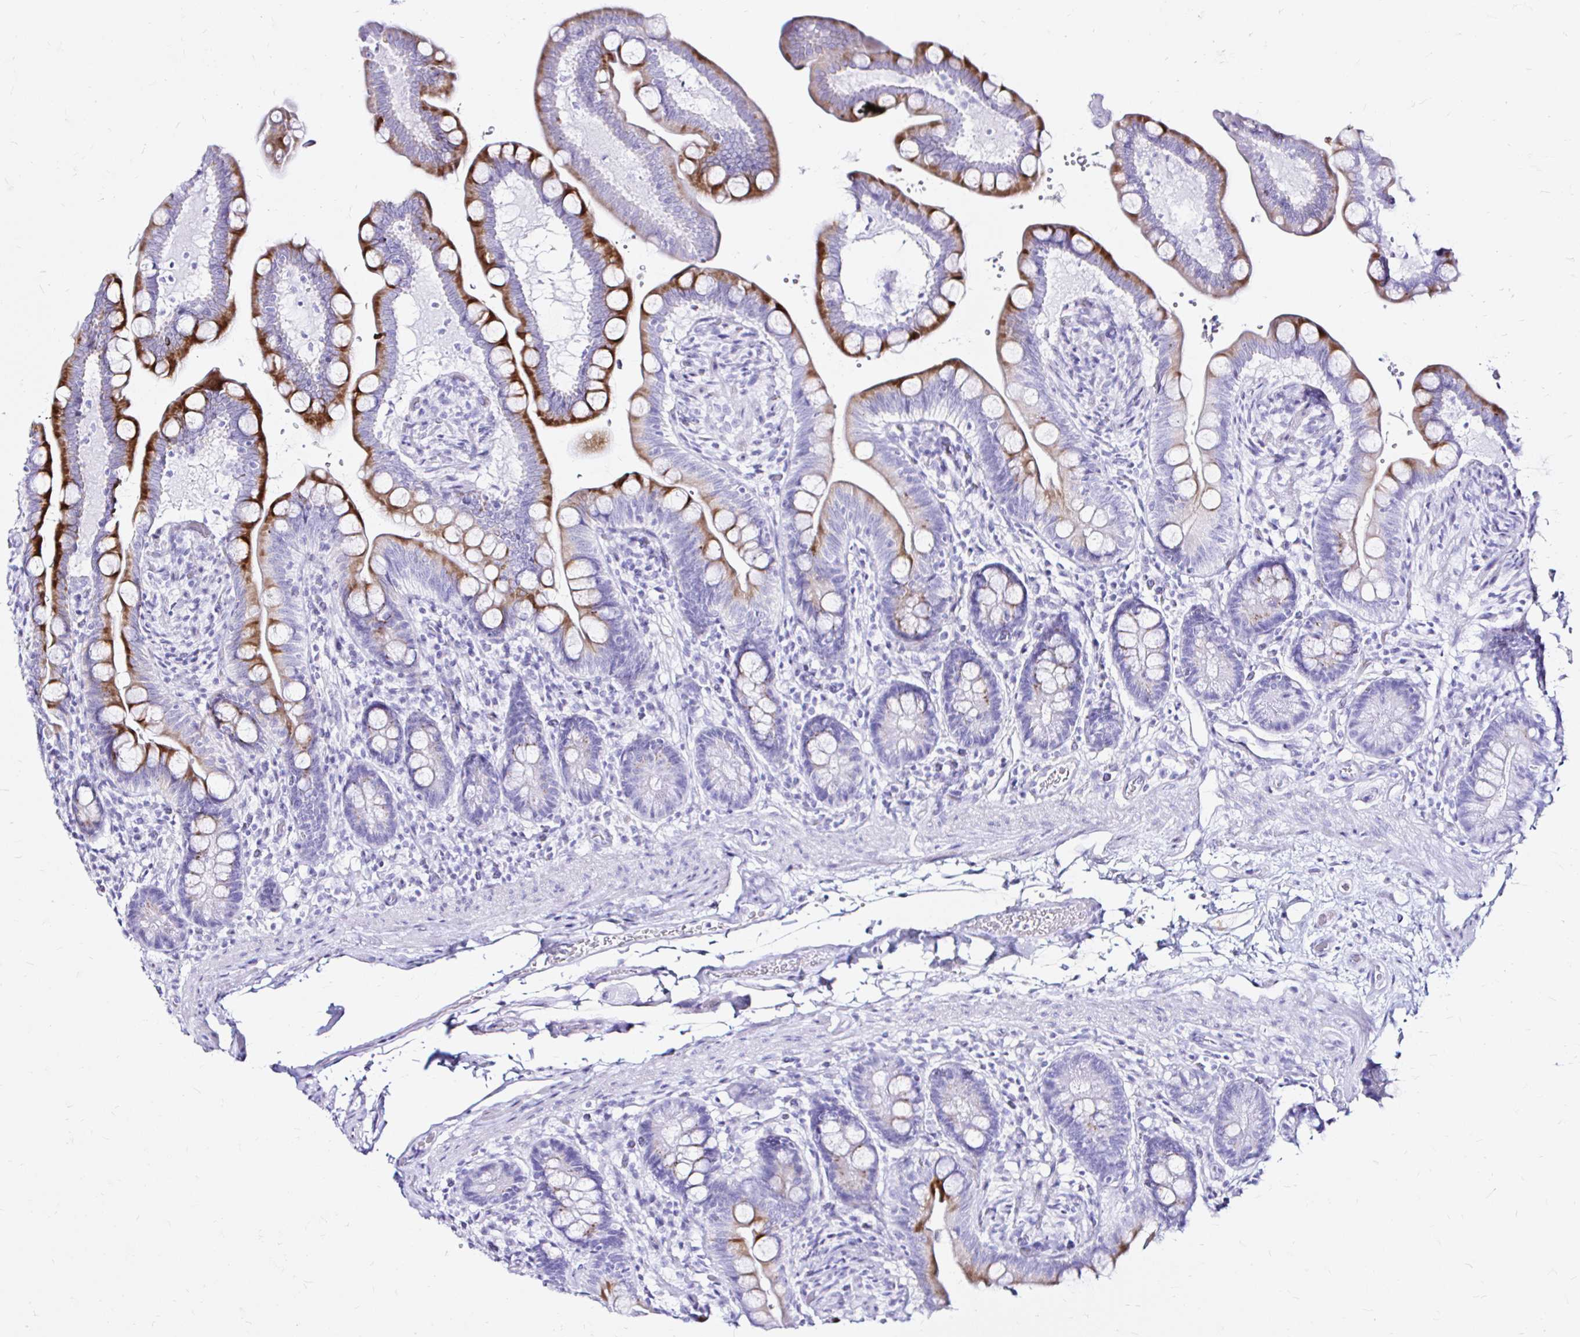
{"staining": {"intensity": "negative", "quantity": "none", "location": "none"}, "tissue": "colon", "cell_type": "Endothelial cells", "image_type": "normal", "snomed": [{"axis": "morphology", "description": "Normal tissue, NOS"}, {"axis": "topography", "description": "Smooth muscle"}, {"axis": "topography", "description": "Colon"}], "caption": "IHC of benign human colon exhibits no expression in endothelial cells.", "gene": "ZNF432", "patient": {"sex": "male", "age": 73}}